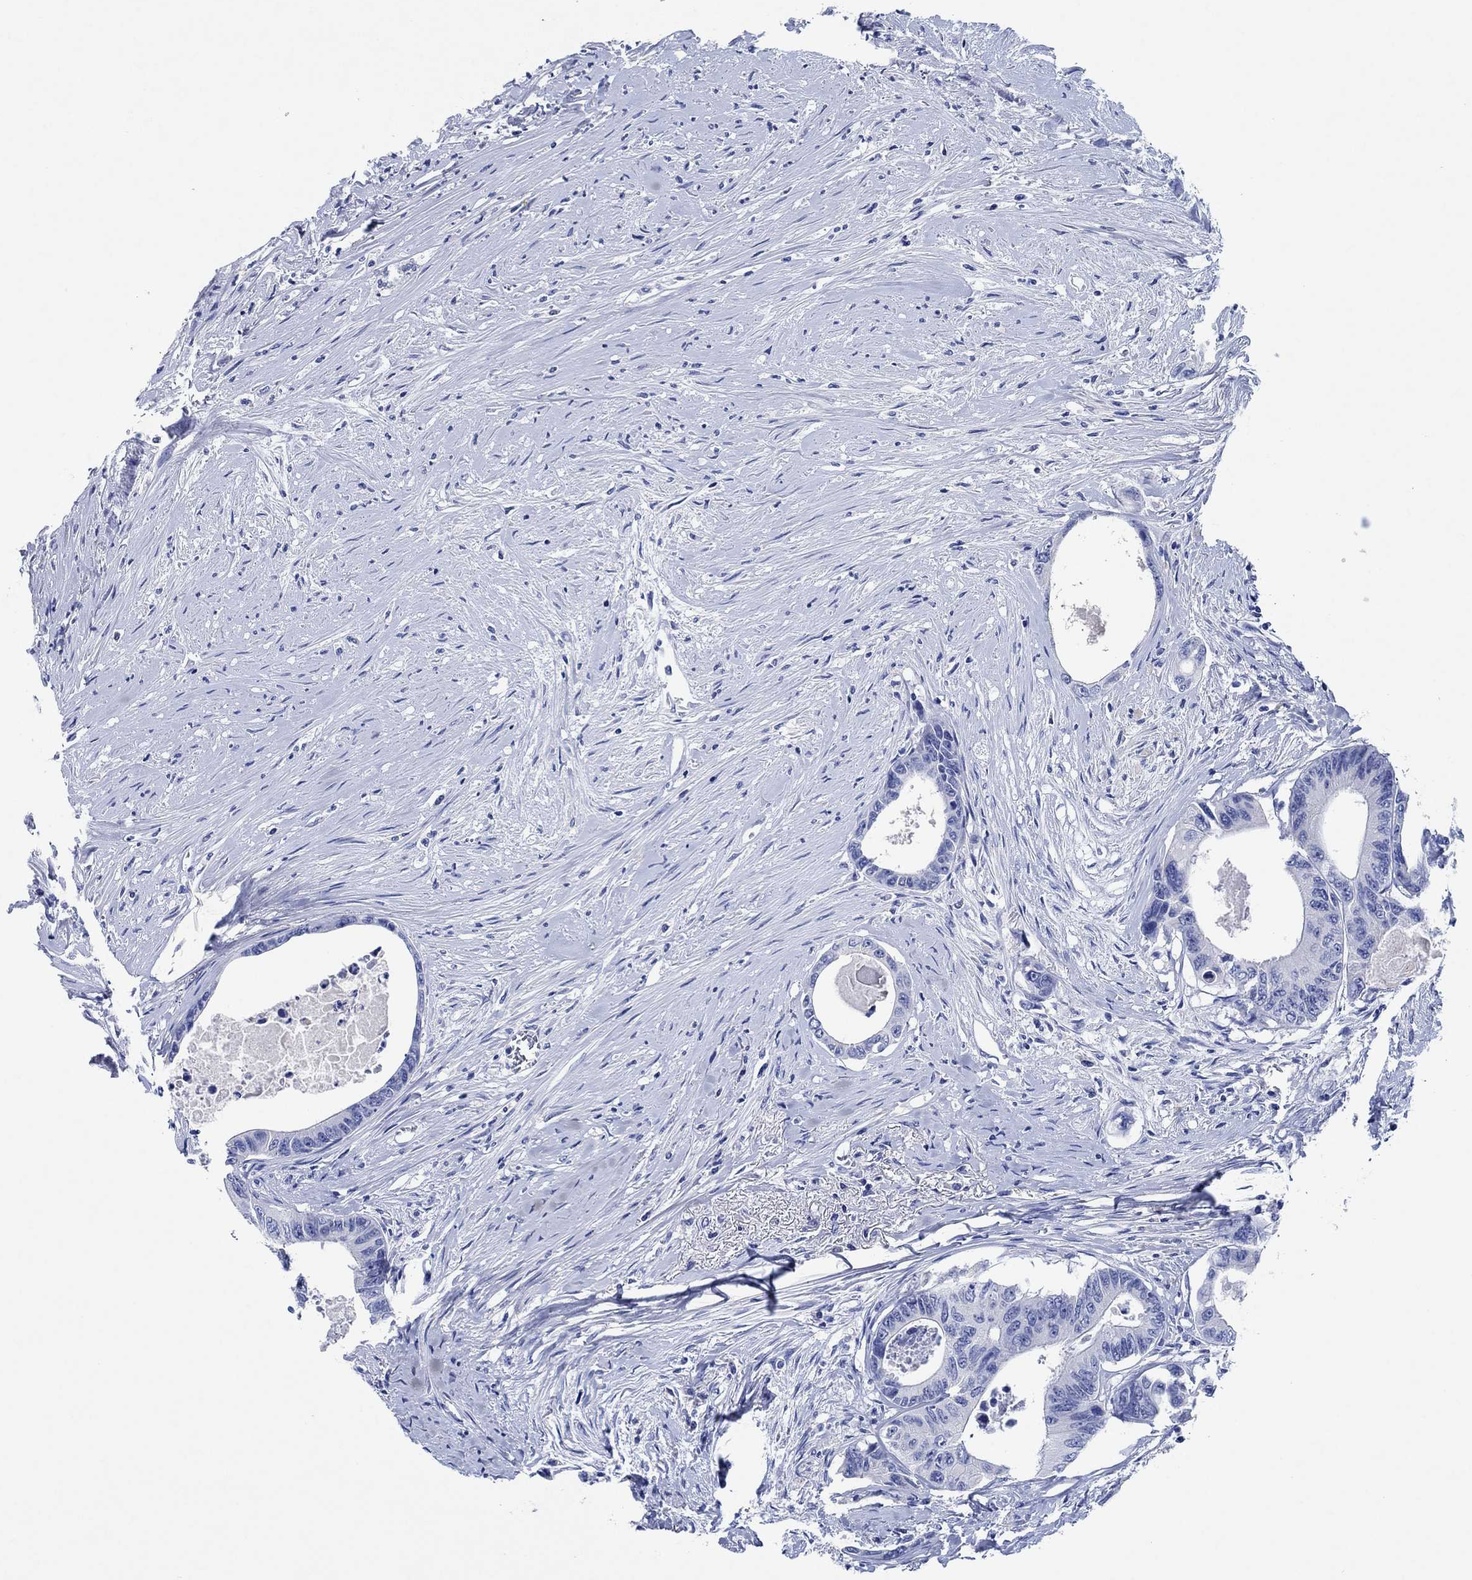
{"staining": {"intensity": "negative", "quantity": "none", "location": "none"}, "tissue": "colorectal cancer", "cell_type": "Tumor cells", "image_type": "cancer", "snomed": [{"axis": "morphology", "description": "Adenocarcinoma, NOS"}, {"axis": "topography", "description": "Rectum"}], "caption": "An immunohistochemistry micrograph of adenocarcinoma (colorectal) is shown. There is no staining in tumor cells of adenocarcinoma (colorectal). The staining was performed using DAB (3,3'-diaminobenzidine) to visualize the protein expression in brown, while the nuclei were stained in blue with hematoxylin (Magnification: 20x).", "gene": "CPNE6", "patient": {"sex": "male", "age": 59}}